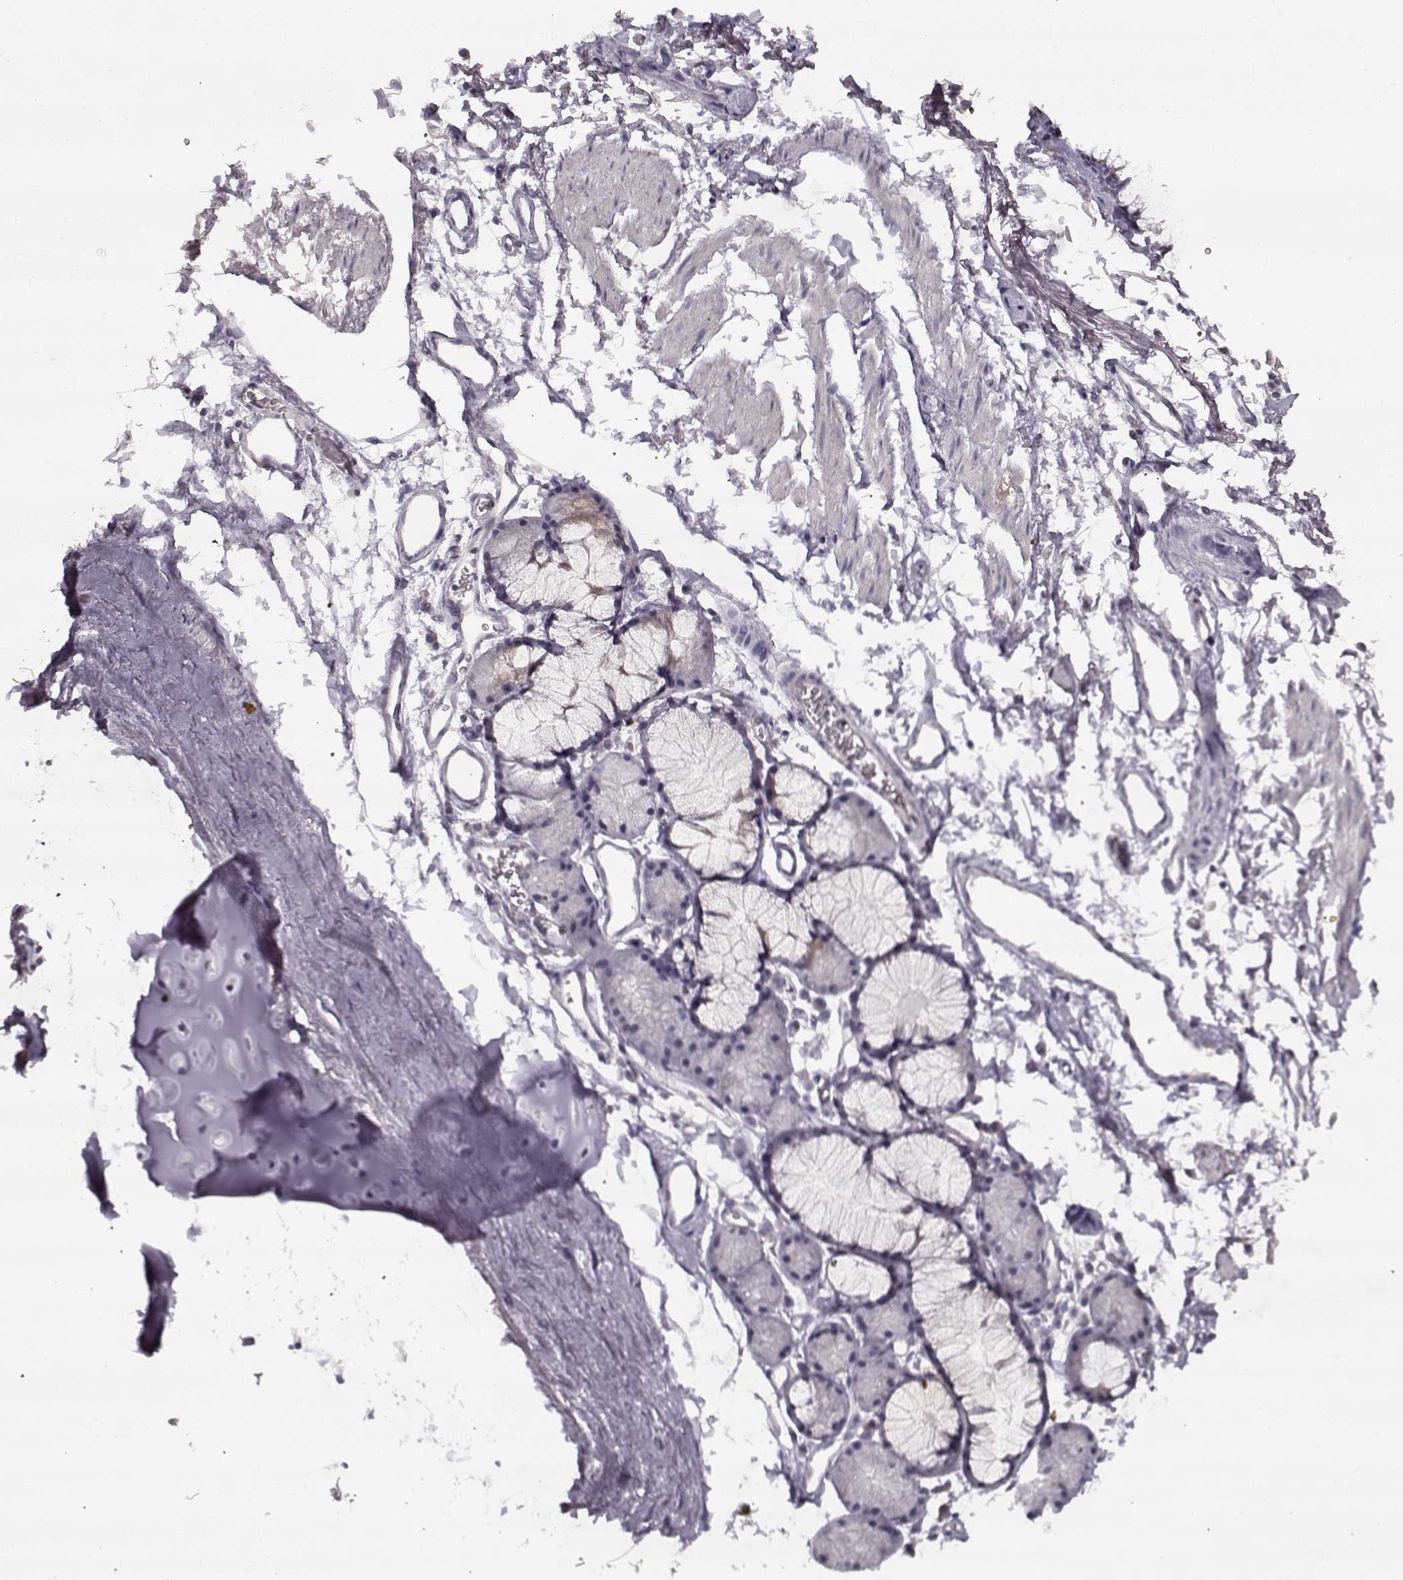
{"staining": {"intensity": "negative", "quantity": "none", "location": "none"}, "tissue": "soft tissue", "cell_type": "Chondrocytes", "image_type": "normal", "snomed": [{"axis": "morphology", "description": "Normal tissue, NOS"}, {"axis": "topography", "description": "Cartilage tissue"}, {"axis": "topography", "description": "Bronchus"}], "caption": "Immunohistochemistry (IHC) histopathology image of unremarkable soft tissue: human soft tissue stained with DAB exhibits no significant protein expression in chondrocytes.", "gene": "PNMT", "patient": {"sex": "female", "age": 79}}